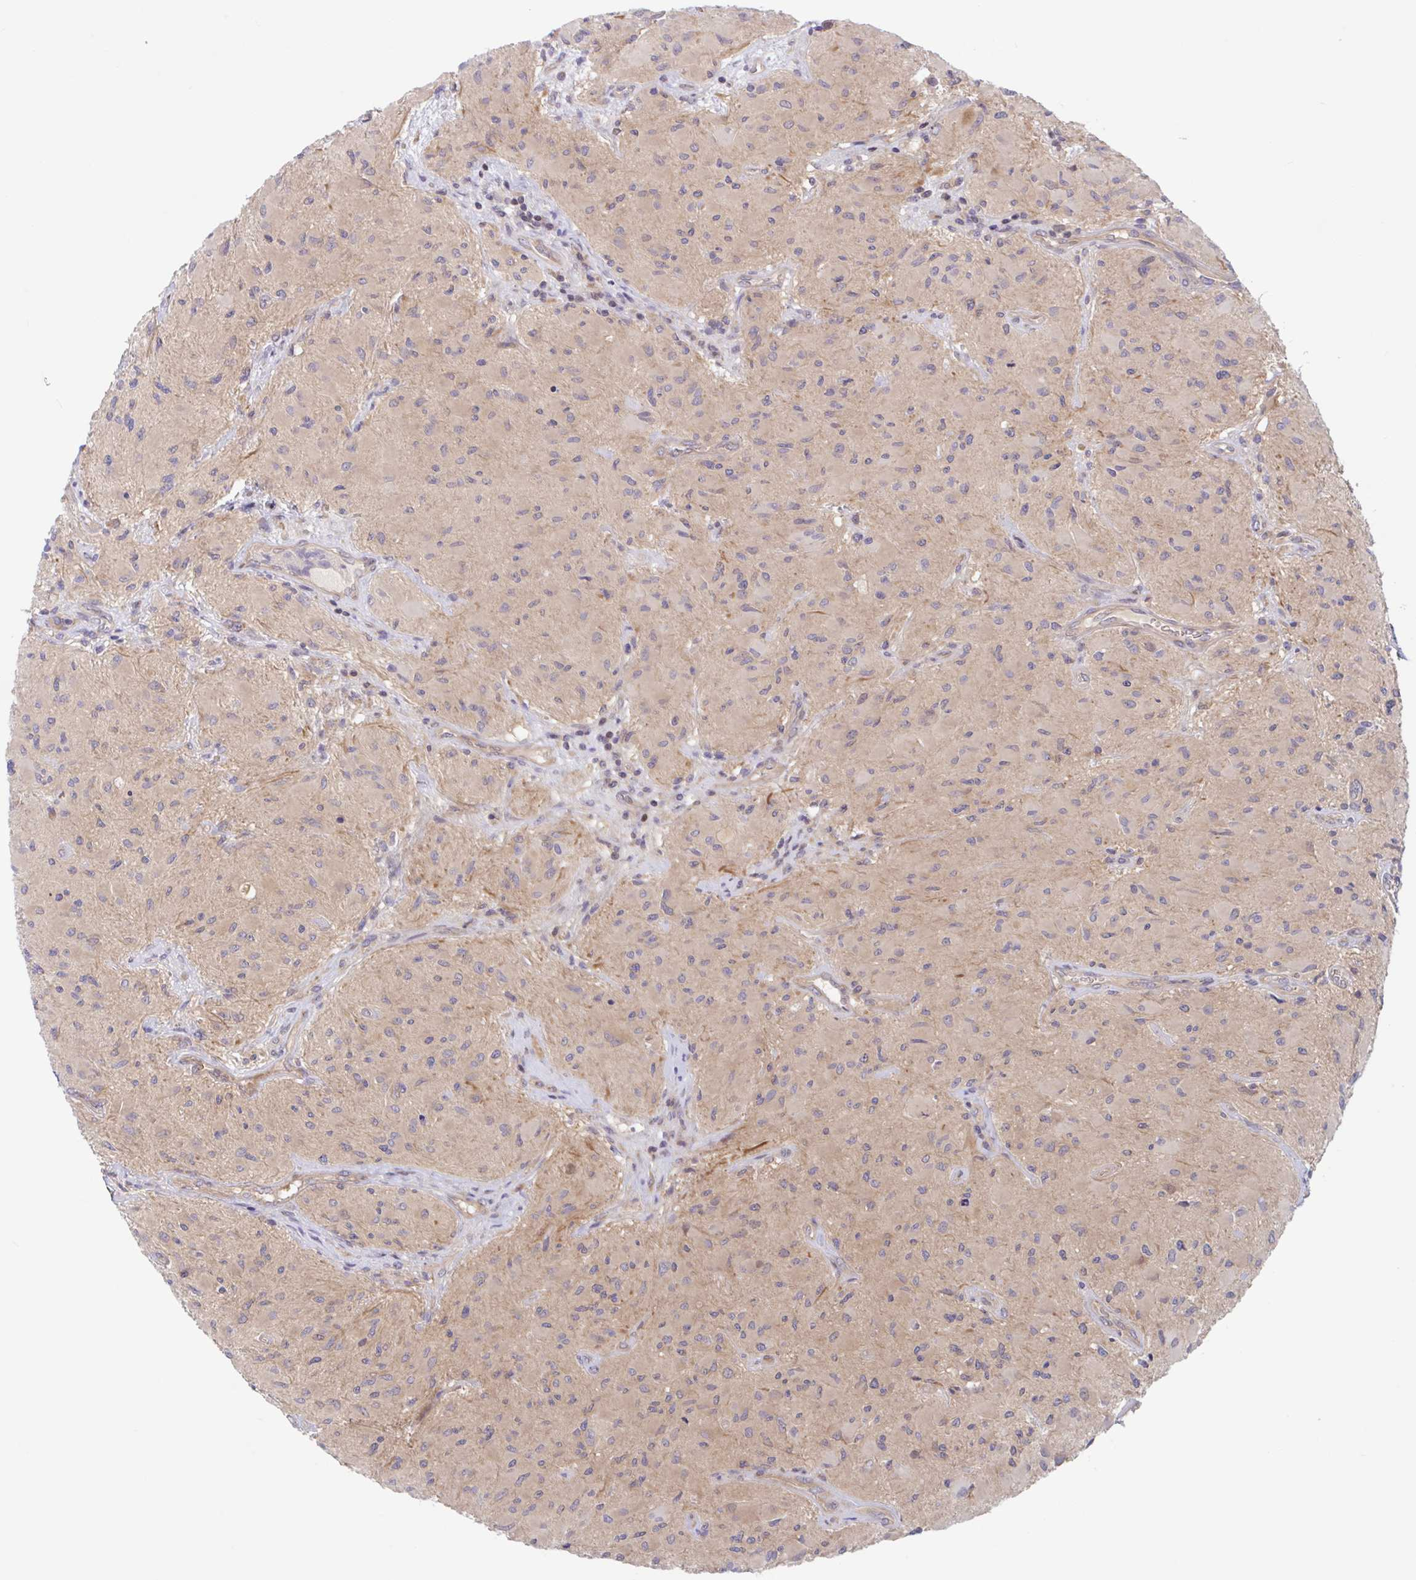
{"staining": {"intensity": "negative", "quantity": "none", "location": "none"}, "tissue": "glioma", "cell_type": "Tumor cells", "image_type": "cancer", "snomed": [{"axis": "morphology", "description": "Glioma, malignant, High grade"}, {"axis": "topography", "description": "Brain"}], "caption": "Immunohistochemical staining of glioma shows no significant positivity in tumor cells. The staining is performed using DAB brown chromogen with nuclei counter-stained in using hematoxylin.", "gene": "LMNTD2", "patient": {"sex": "female", "age": 65}}